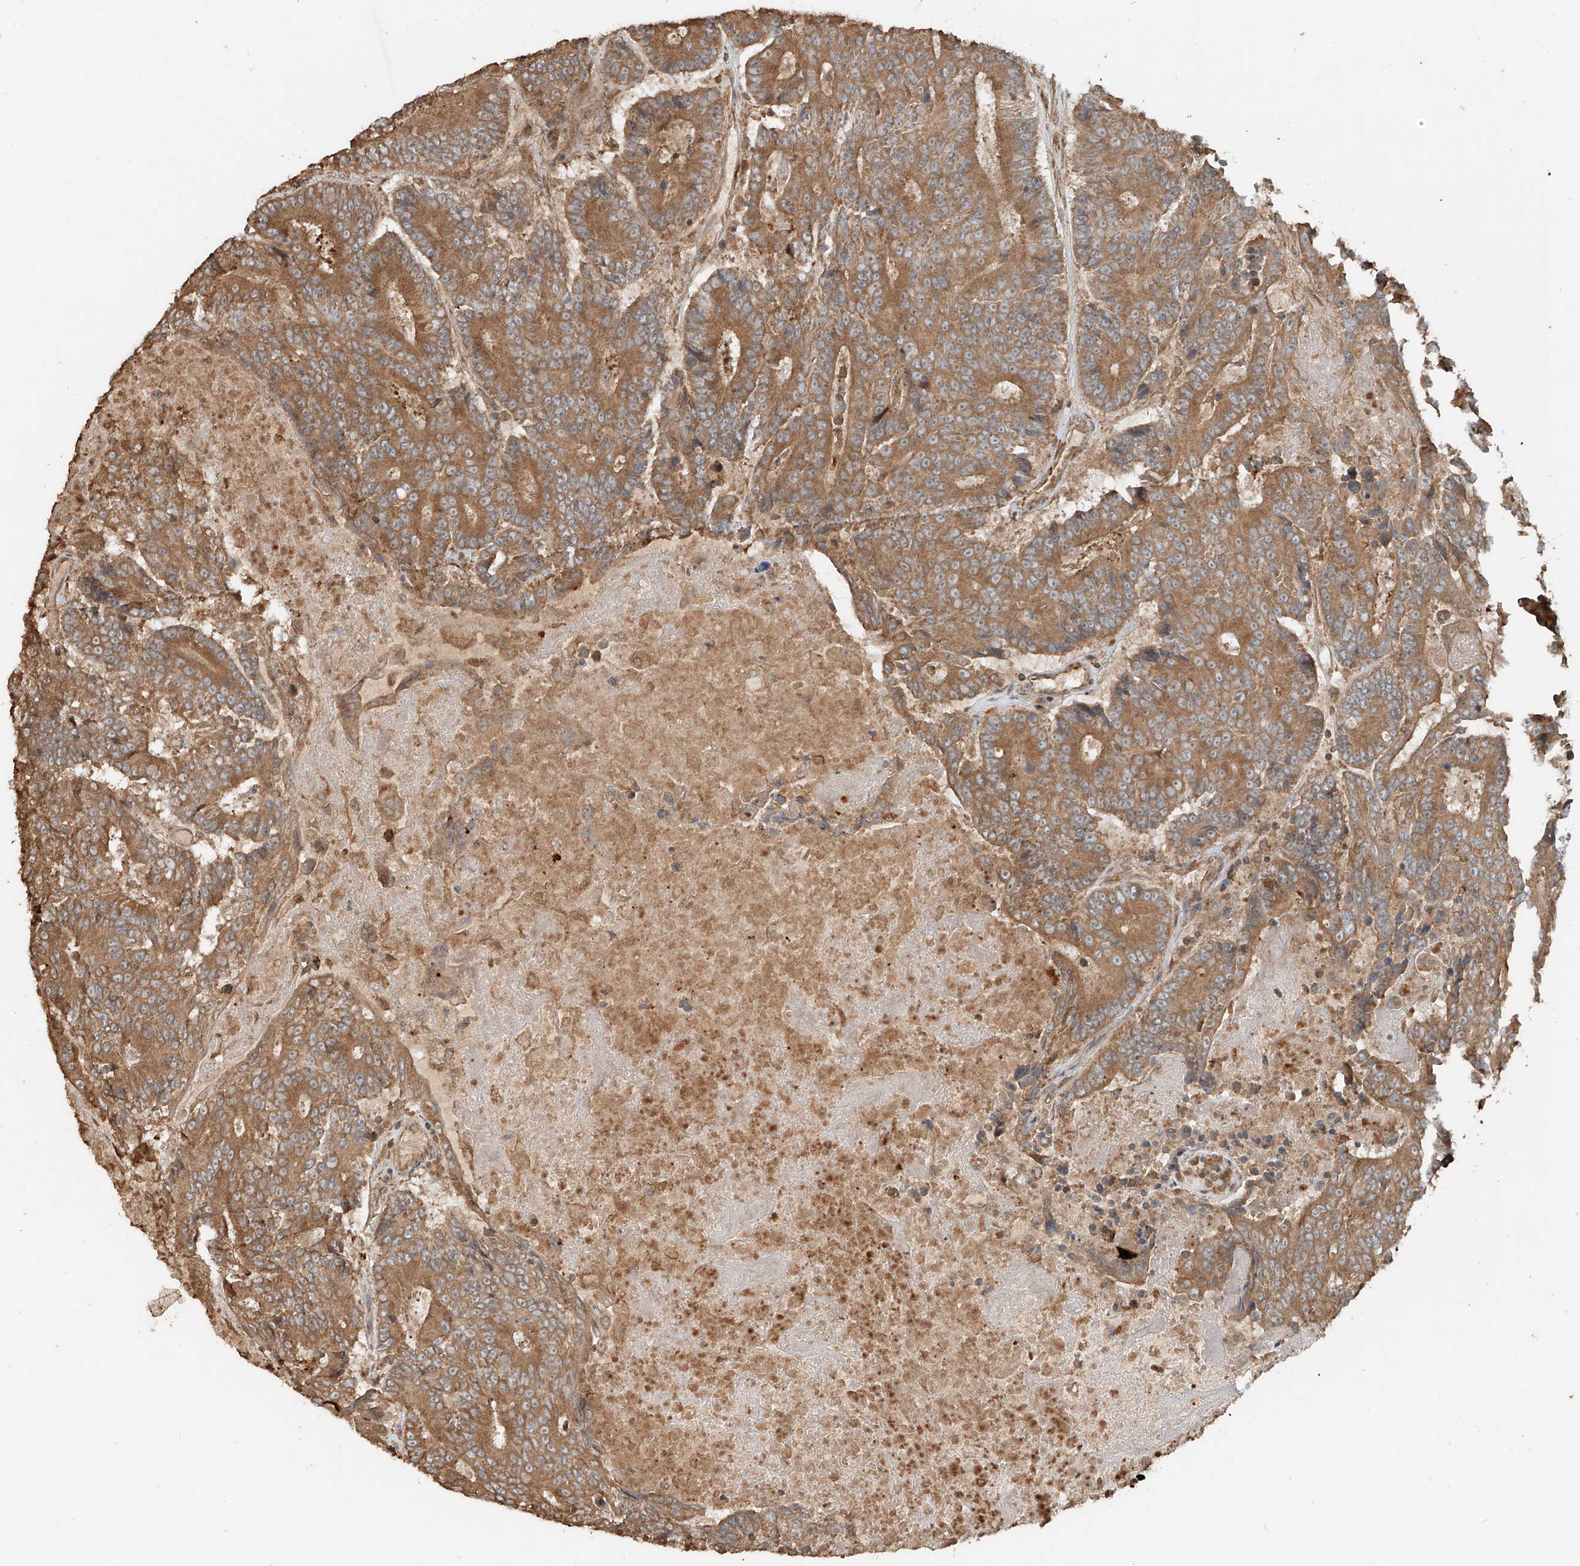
{"staining": {"intensity": "moderate", "quantity": ">75%", "location": "cytoplasmic/membranous"}, "tissue": "colorectal cancer", "cell_type": "Tumor cells", "image_type": "cancer", "snomed": [{"axis": "morphology", "description": "Adenocarcinoma, NOS"}, {"axis": "topography", "description": "Colon"}], "caption": "Protein staining displays moderate cytoplasmic/membranous staining in about >75% of tumor cells in colorectal cancer.", "gene": "ANKZF1", "patient": {"sex": "male", "age": 83}}